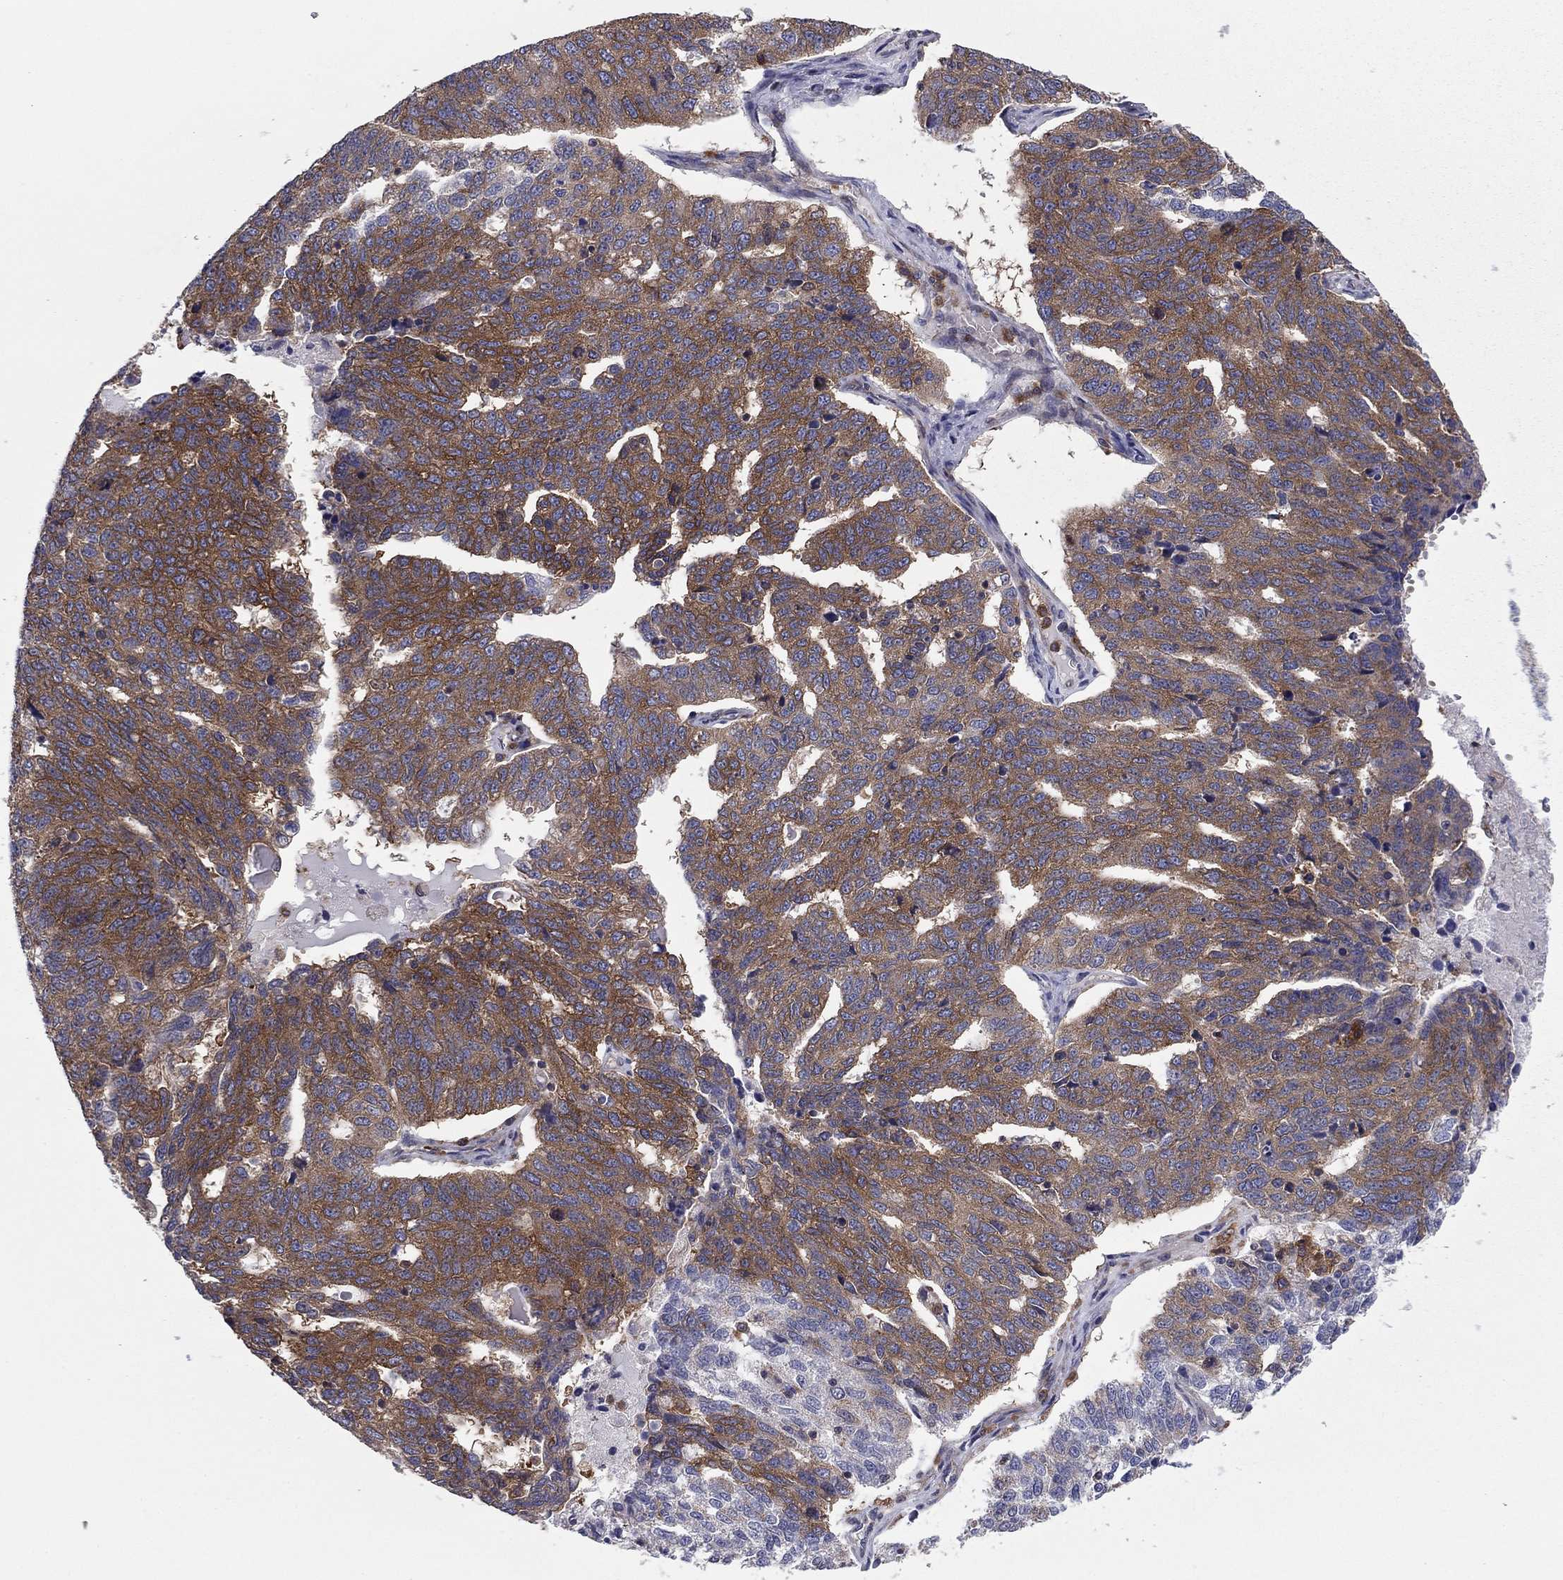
{"staining": {"intensity": "moderate", "quantity": ">75%", "location": "cytoplasmic/membranous"}, "tissue": "ovarian cancer", "cell_type": "Tumor cells", "image_type": "cancer", "snomed": [{"axis": "morphology", "description": "Cystadenocarcinoma, serous, NOS"}, {"axis": "topography", "description": "Ovary"}], "caption": "The immunohistochemical stain highlights moderate cytoplasmic/membranous expression in tumor cells of serous cystadenocarcinoma (ovarian) tissue.", "gene": "EHBP1L1", "patient": {"sex": "female", "age": 71}}